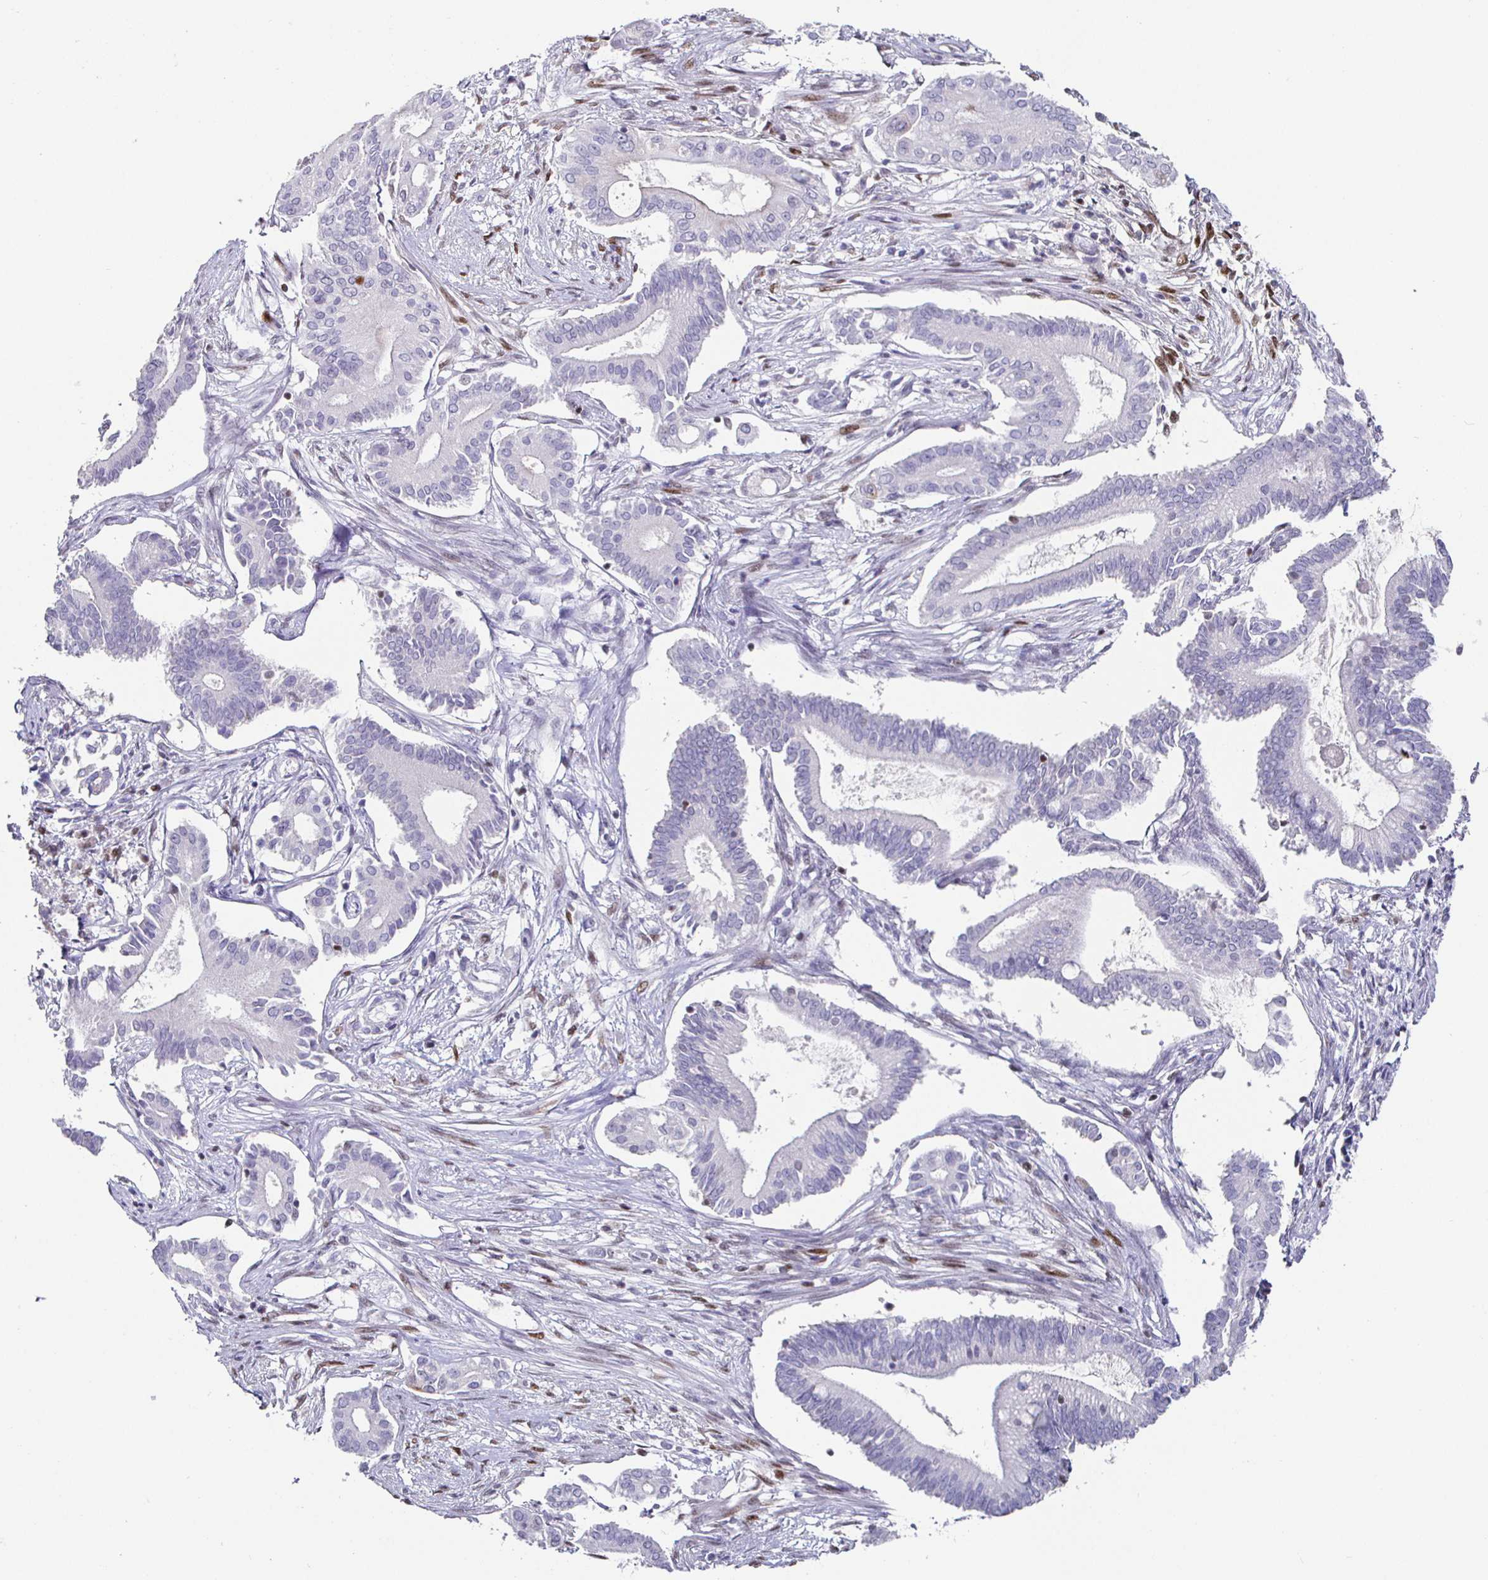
{"staining": {"intensity": "negative", "quantity": "none", "location": "none"}, "tissue": "pancreatic cancer", "cell_type": "Tumor cells", "image_type": "cancer", "snomed": [{"axis": "morphology", "description": "Adenocarcinoma, NOS"}, {"axis": "topography", "description": "Pancreas"}], "caption": "This is a photomicrograph of immunohistochemistry staining of pancreatic adenocarcinoma, which shows no staining in tumor cells.", "gene": "RUNX2", "patient": {"sex": "female", "age": 68}}